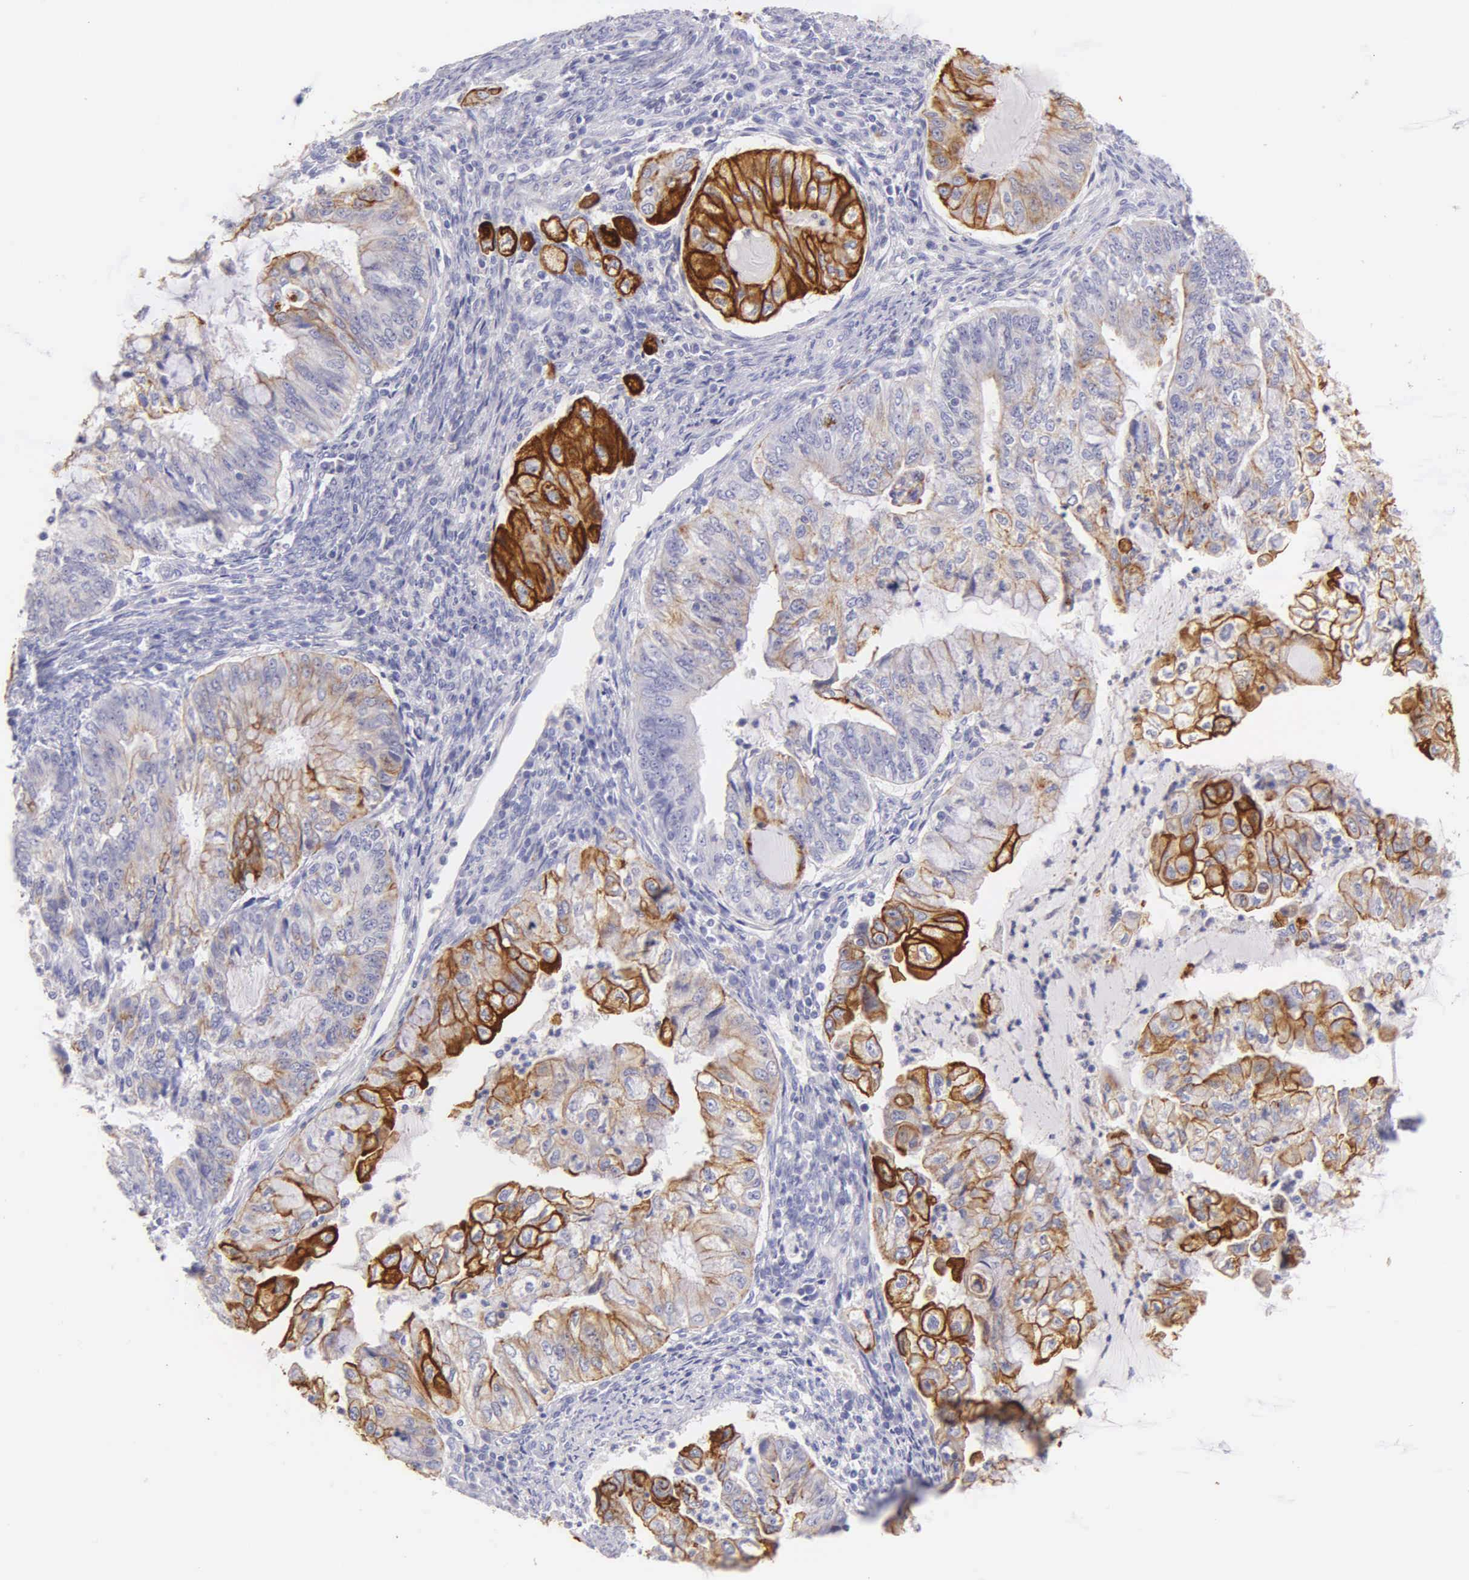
{"staining": {"intensity": "strong", "quantity": "25%-75%", "location": "cytoplasmic/membranous"}, "tissue": "endometrial cancer", "cell_type": "Tumor cells", "image_type": "cancer", "snomed": [{"axis": "morphology", "description": "Adenocarcinoma, NOS"}, {"axis": "topography", "description": "Endometrium"}], "caption": "Strong cytoplasmic/membranous protein positivity is appreciated in about 25%-75% of tumor cells in endometrial cancer.", "gene": "KRT17", "patient": {"sex": "female", "age": 75}}